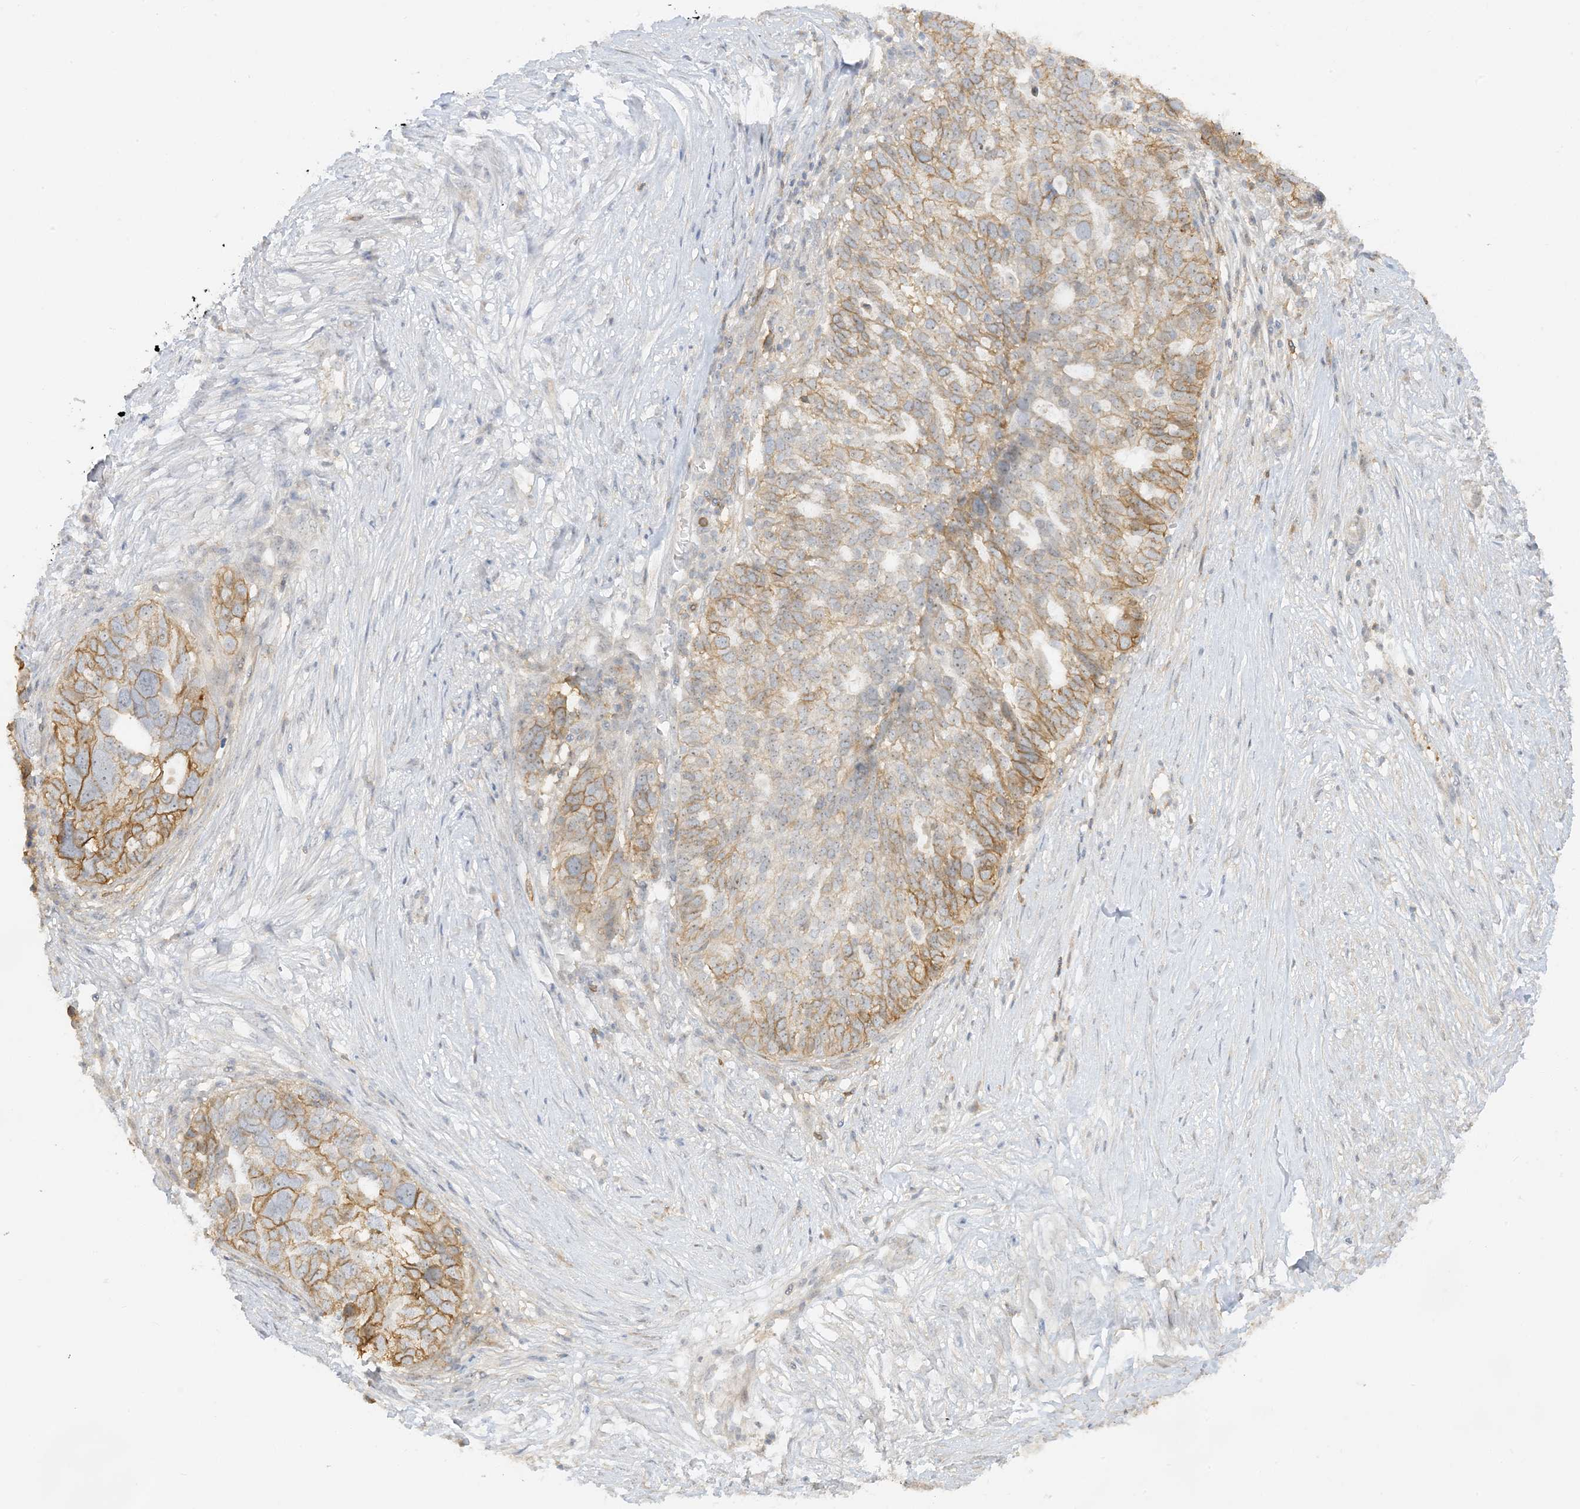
{"staining": {"intensity": "moderate", "quantity": "25%-75%", "location": "cytoplasmic/membranous"}, "tissue": "ovarian cancer", "cell_type": "Tumor cells", "image_type": "cancer", "snomed": [{"axis": "morphology", "description": "Cystadenocarcinoma, serous, NOS"}, {"axis": "topography", "description": "Ovary"}], "caption": "Immunohistochemistry (IHC) of human ovarian serous cystadenocarcinoma demonstrates medium levels of moderate cytoplasmic/membranous positivity in about 25%-75% of tumor cells. Nuclei are stained in blue.", "gene": "ETAA1", "patient": {"sex": "female", "age": 59}}